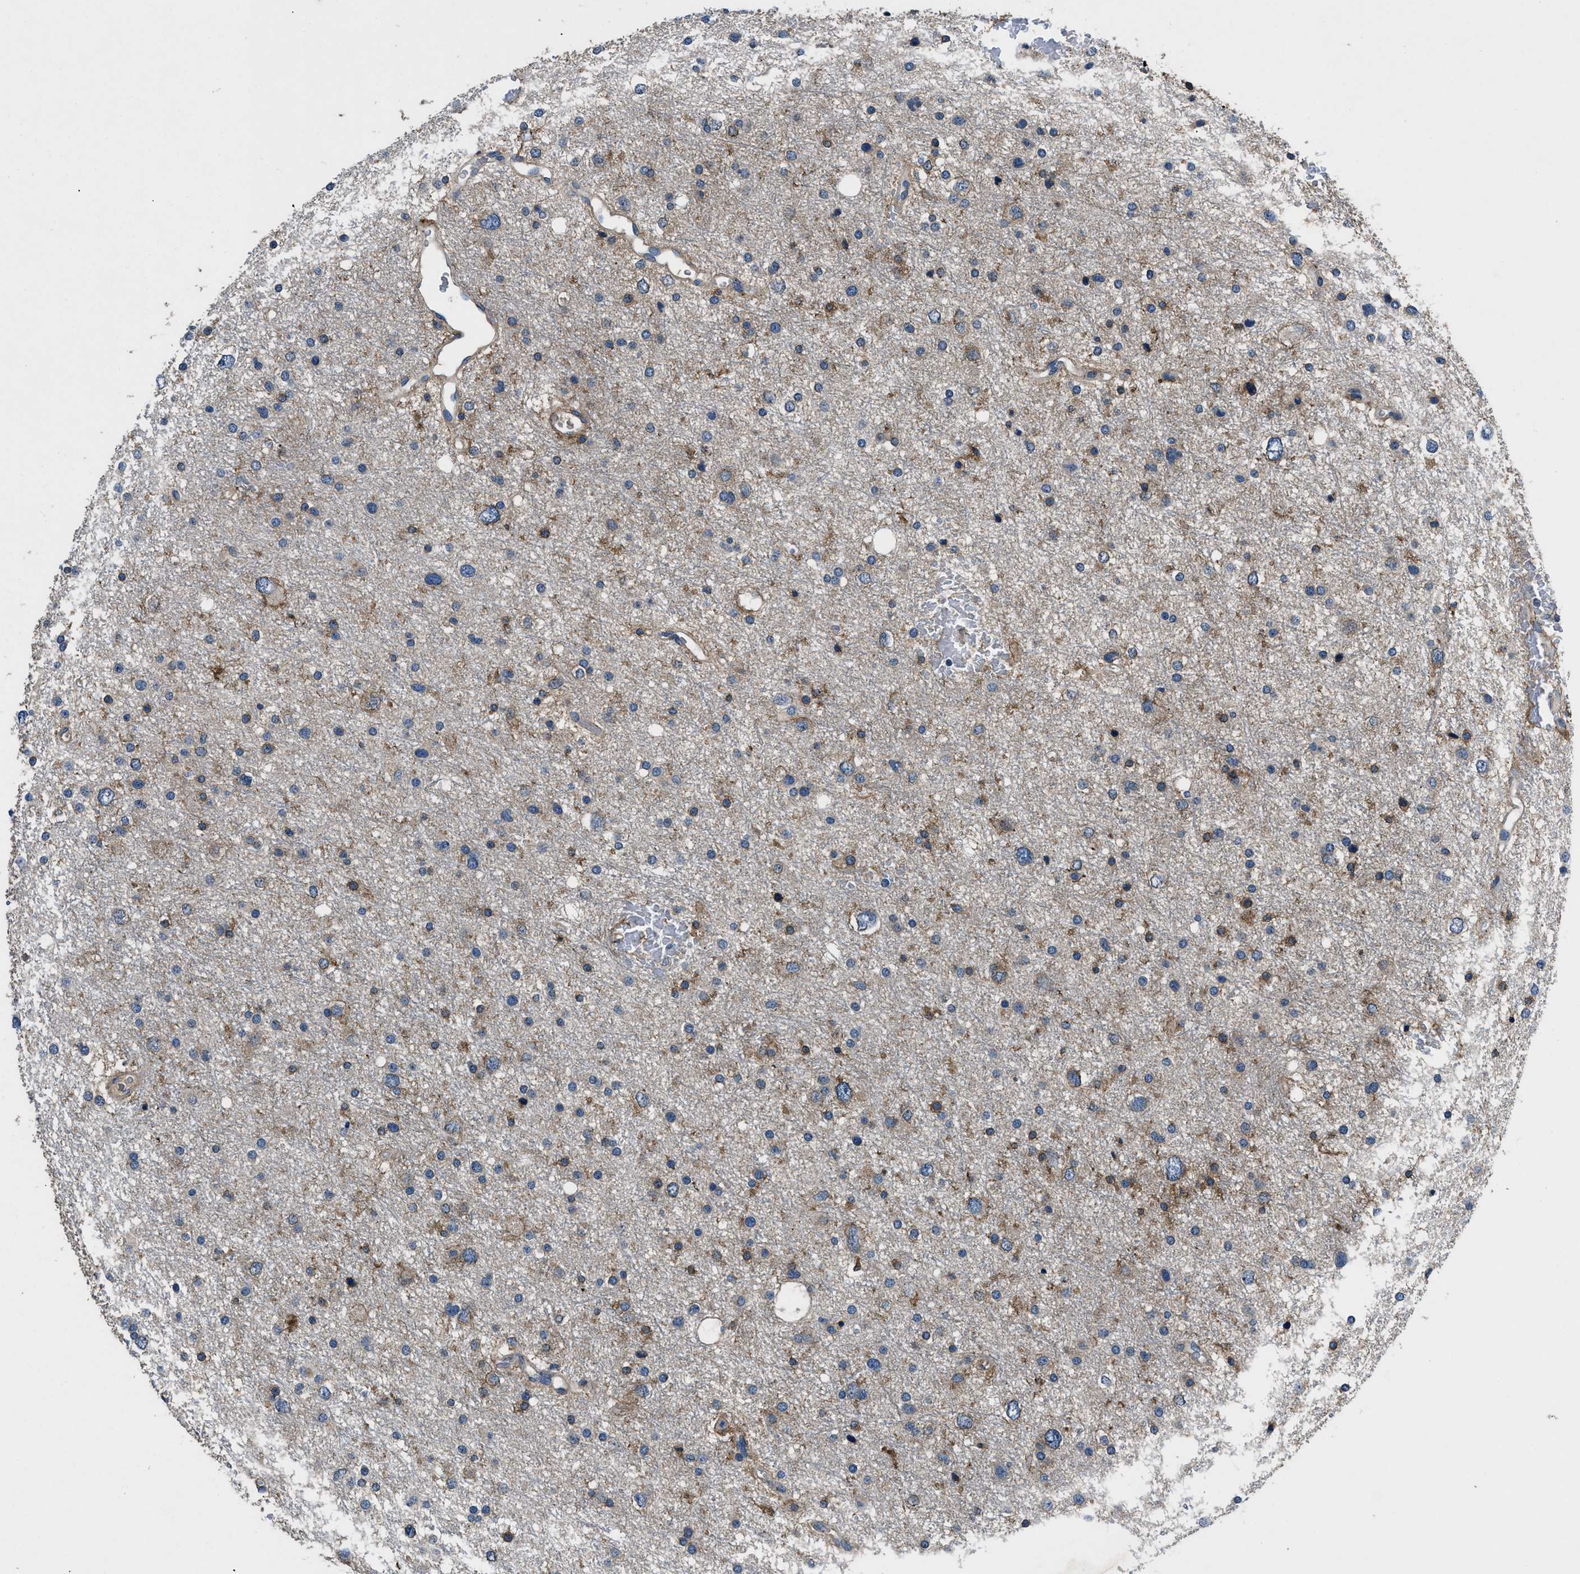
{"staining": {"intensity": "moderate", "quantity": "25%-75%", "location": "cytoplasmic/membranous"}, "tissue": "glioma", "cell_type": "Tumor cells", "image_type": "cancer", "snomed": [{"axis": "morphology", "description": "Glioma, malignant, Low grade"}, {"axis": "topography", "description": "Brain"}], "caption": "An IHC histopathology image of tumor tissue is shown. Protein staining in brown labels moderate cytoplasmic/membranous positivity in glioma within tumor cells.", "gene": "CD276", "patient": {"sex": "female", "age": 37}}